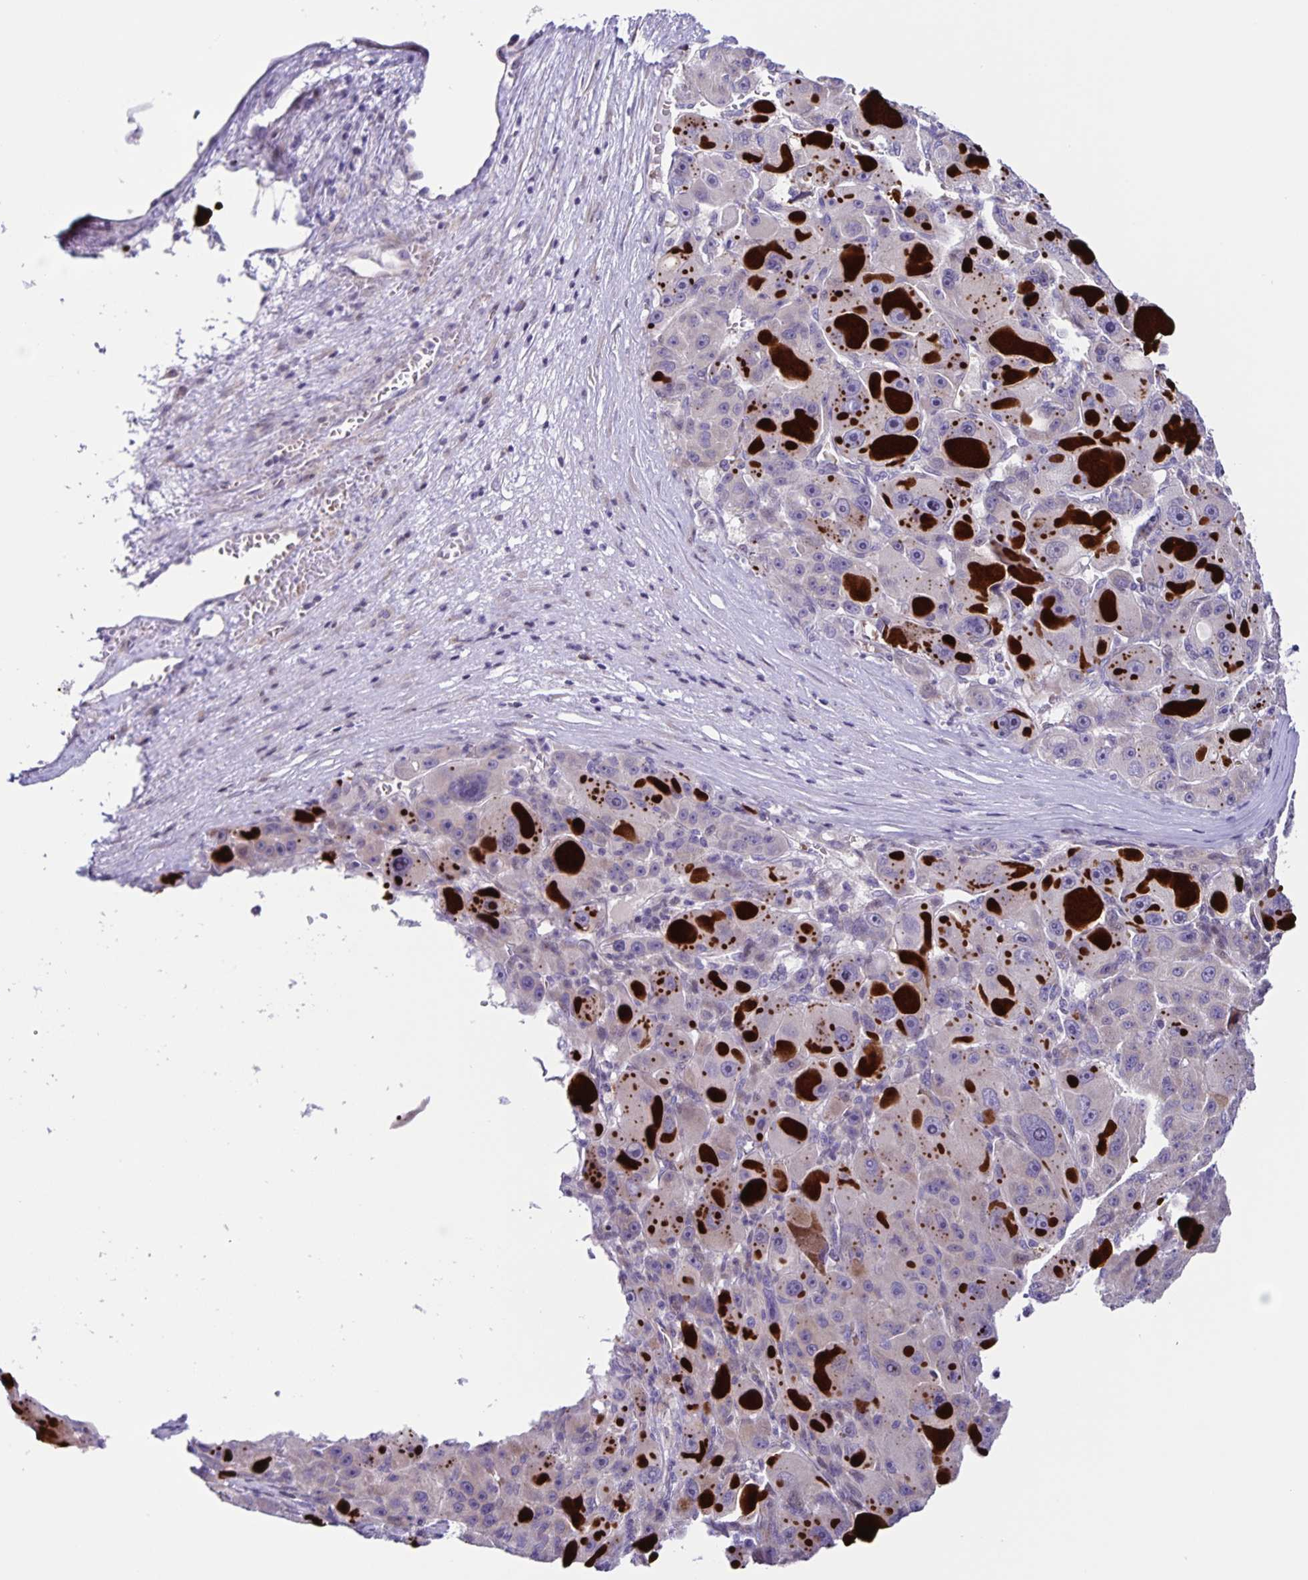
{"staining": {"intensity": "negative", "quantity": "none", "location": "none"}, "tissue": "liver cancer", "cell_type": "Tumor cells", "image_type": "cancer", "snomed": [{"axis": "morphology", "description": "Carcinoma, Hepatocellular, NOS"}, {"axis": "topography", "description": "Liver"}], "caption": "A histopathology image of liver hepatocellular carcinoma stained for a protein shows no brown staining in tumor cells. (Stains: DAB immunohistochemistry with hematoxylin counter stain, Microscopy: brightfield microscopy at high magnification).", "gene": "RNFT2", "patient": {"sex": "male", "age": 76}}